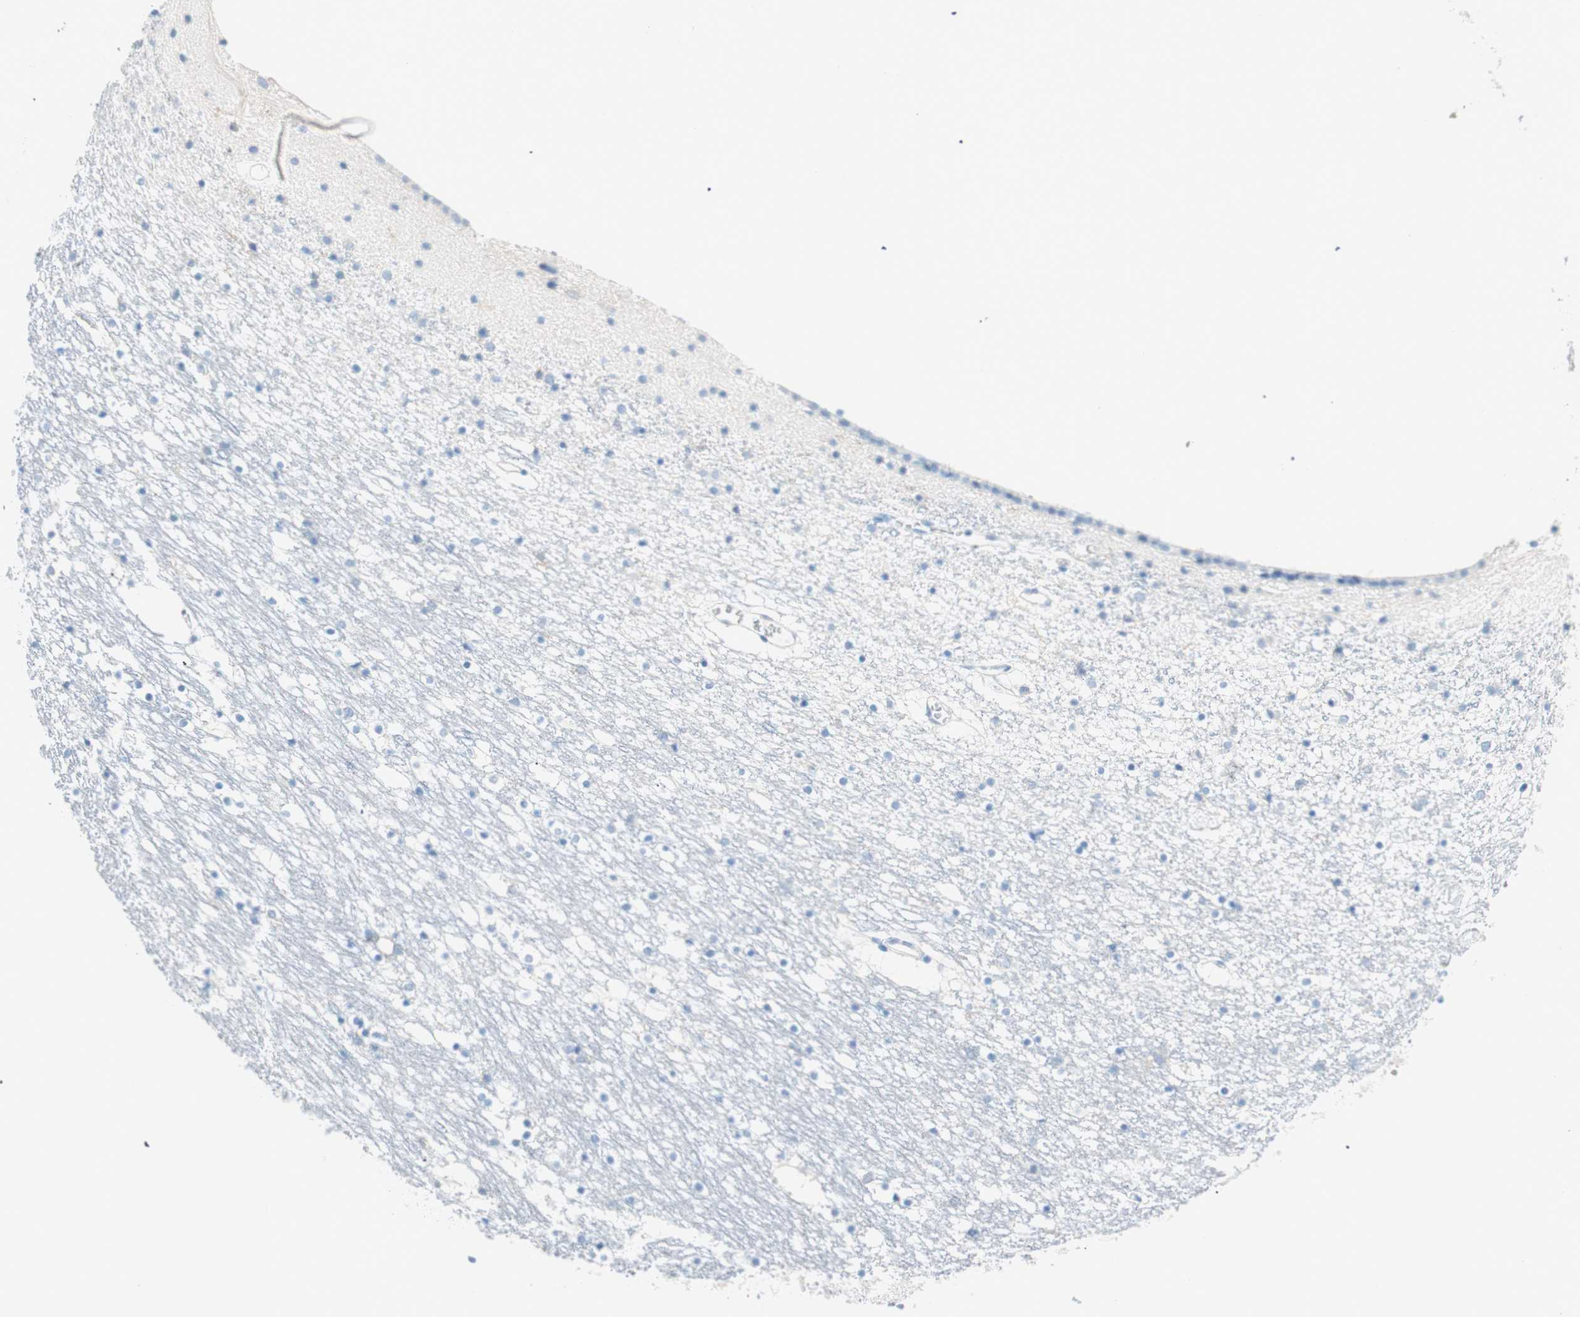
{"staining": {"intensity": "negative", "quantity": "none", "location": "none"}, "tissue": "caudate", "cell_type": "Glial cells", "image_type": "normal", "snomed": [{"axis": "morphology", "description": "Normal tissue, NOS"}, {"axis": "topography", "description": "Lateral ventricle wall"}], "caption": "Caudate was stained to show a protein in brown. There is no significant staining in glial cells. (DAB immunohistochemistry (IHC) visualized using brightfield microscopy, high magnification).", "gene": "TNFRSF13C", "patient": {"sex": "male", "age": 45}}